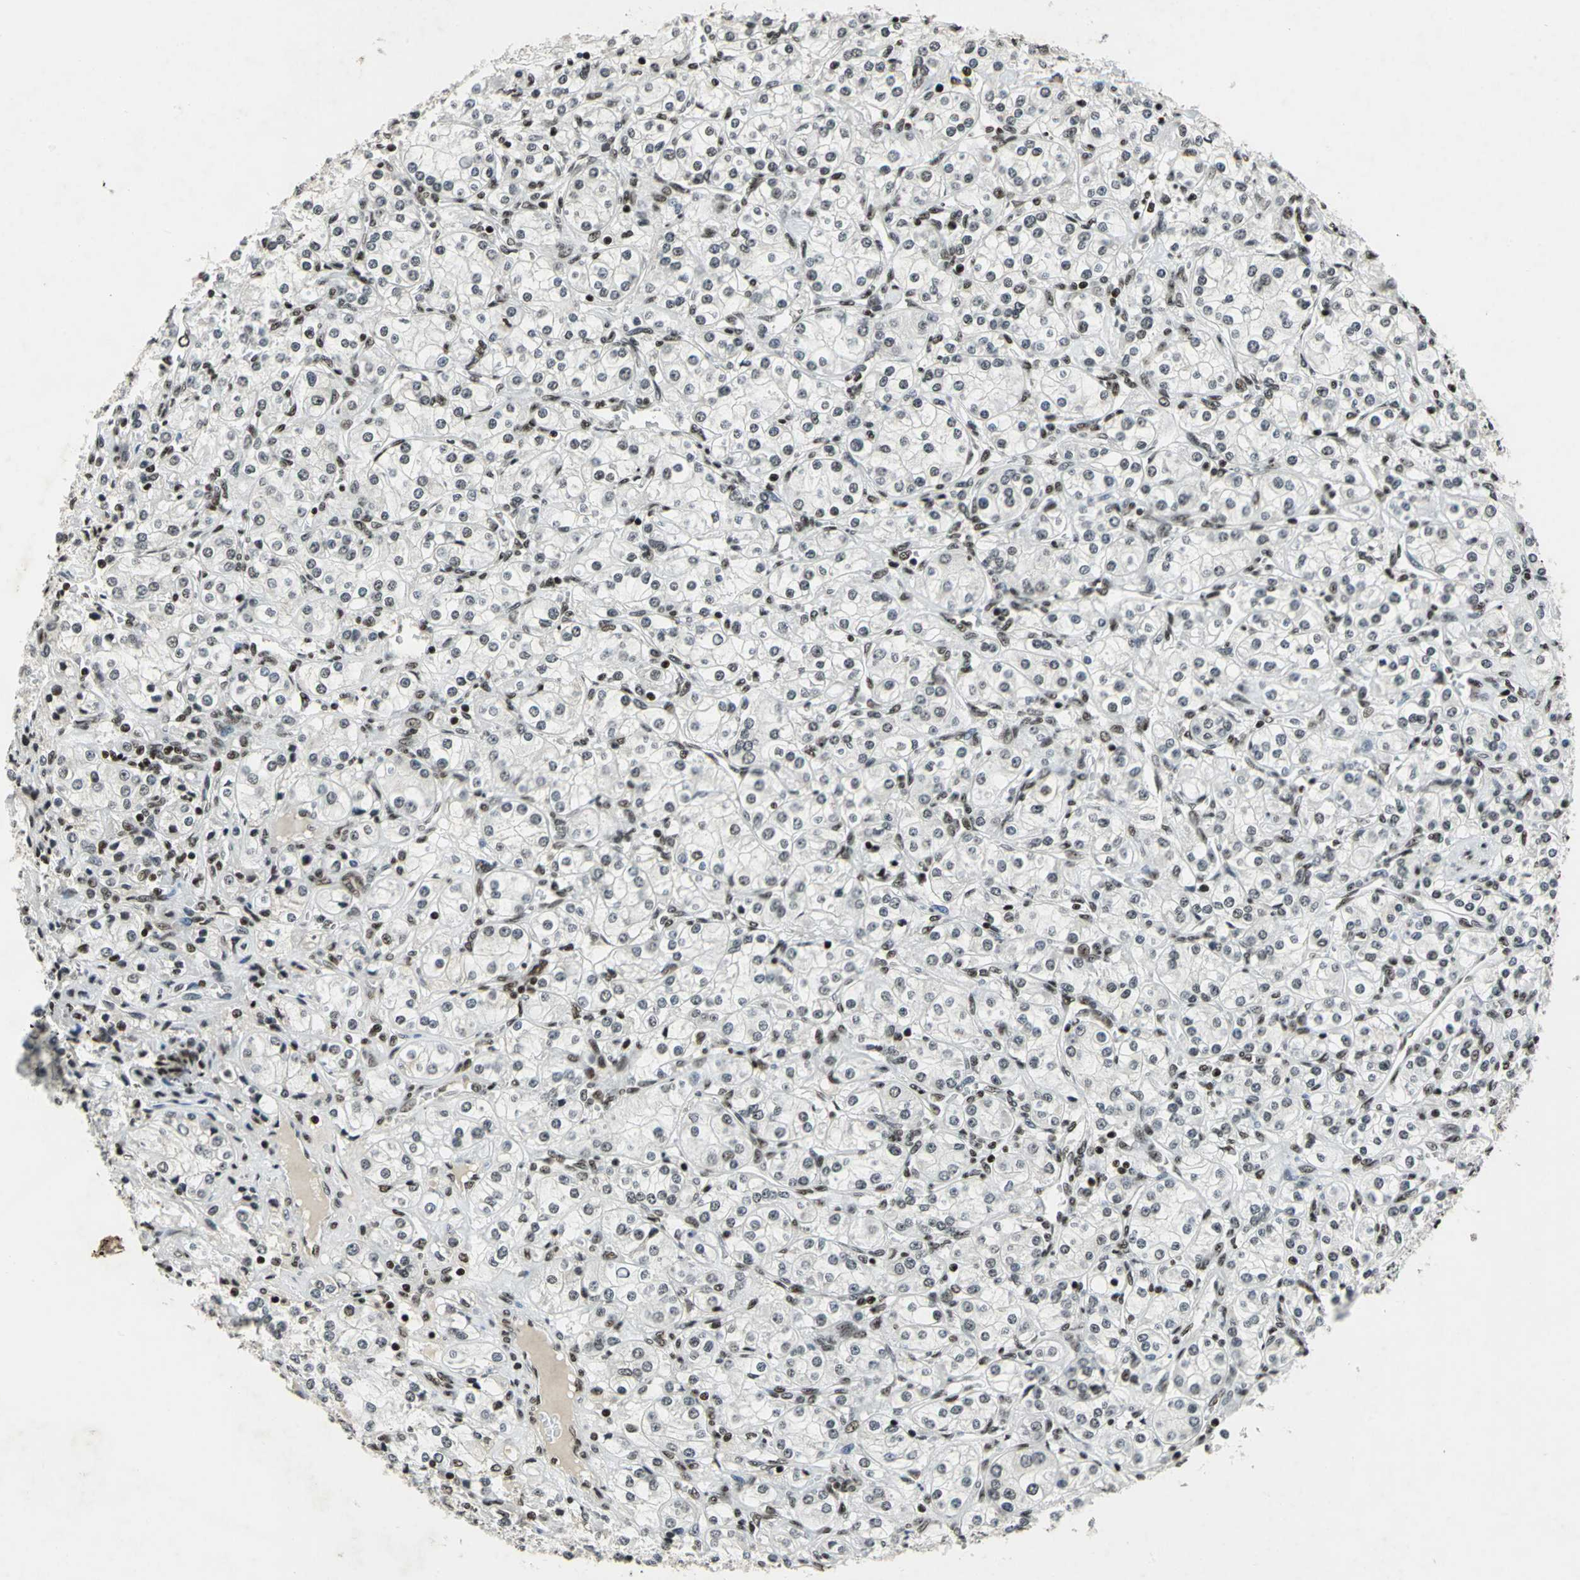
{"staining": {"intensity": "weak", "quantity": "<25%", "location": "nuclear"}, "tissue": "renal cancer", "cell_type": "Tumor cells", "image_type": "cancer", "snomed": [{"axis": "morphology", "description": "Adenocarcinoma, NOS"}, {"axis": "topography", "description": "Kidney"}], "caption": "Immunohistochemistry (IHC) histopathology image of human adenocarcinoma (renal) stained for a protein (brown), which demonstrates no positivity in tumor cells.", "gene": "UBTF", "patient": {"sex": "male", "age": 77}}